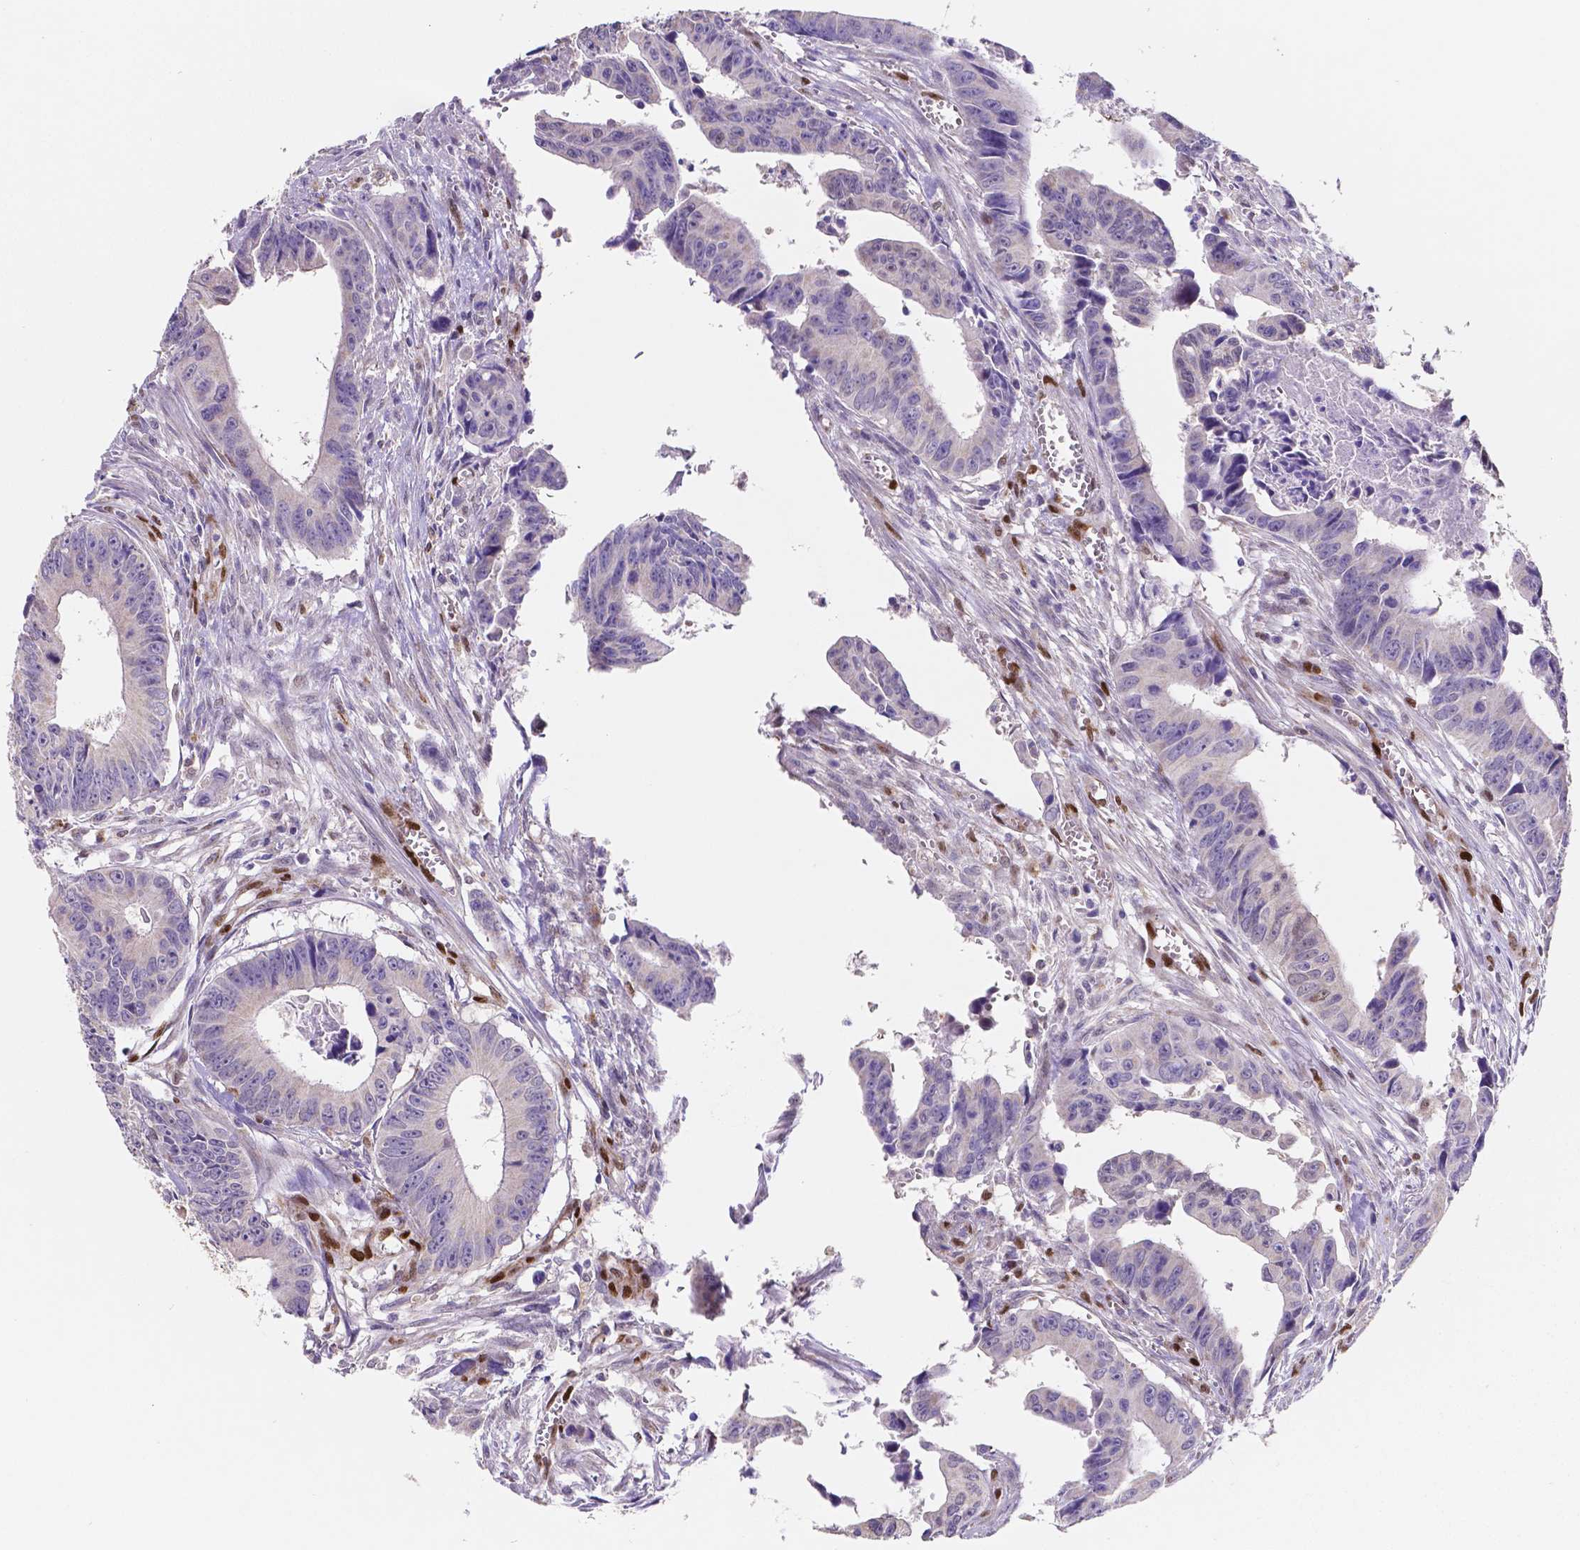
{"staining": {"intensity": "negative", "quantity": "none", "location": "none"}, "tissue": "colorectal cancer", "cell_type": "Tumor cells", "image_type": "cancer", "snomed": [{"axis": "morphology", "description": "Adenocarcinoma, NOS"}, {"axis": "topography", "description": "Colon"}], "caption": "Tumor cells are negative for protein expression in human colorectal adenocarcinoma. (Stains: DAB immunohistochemistry with hematoxylin counter stain, Microscopy: brightfield microscopy at high magnification).", "gene": "MEF2C", "patient": {"sex": "female", "age": 87}}